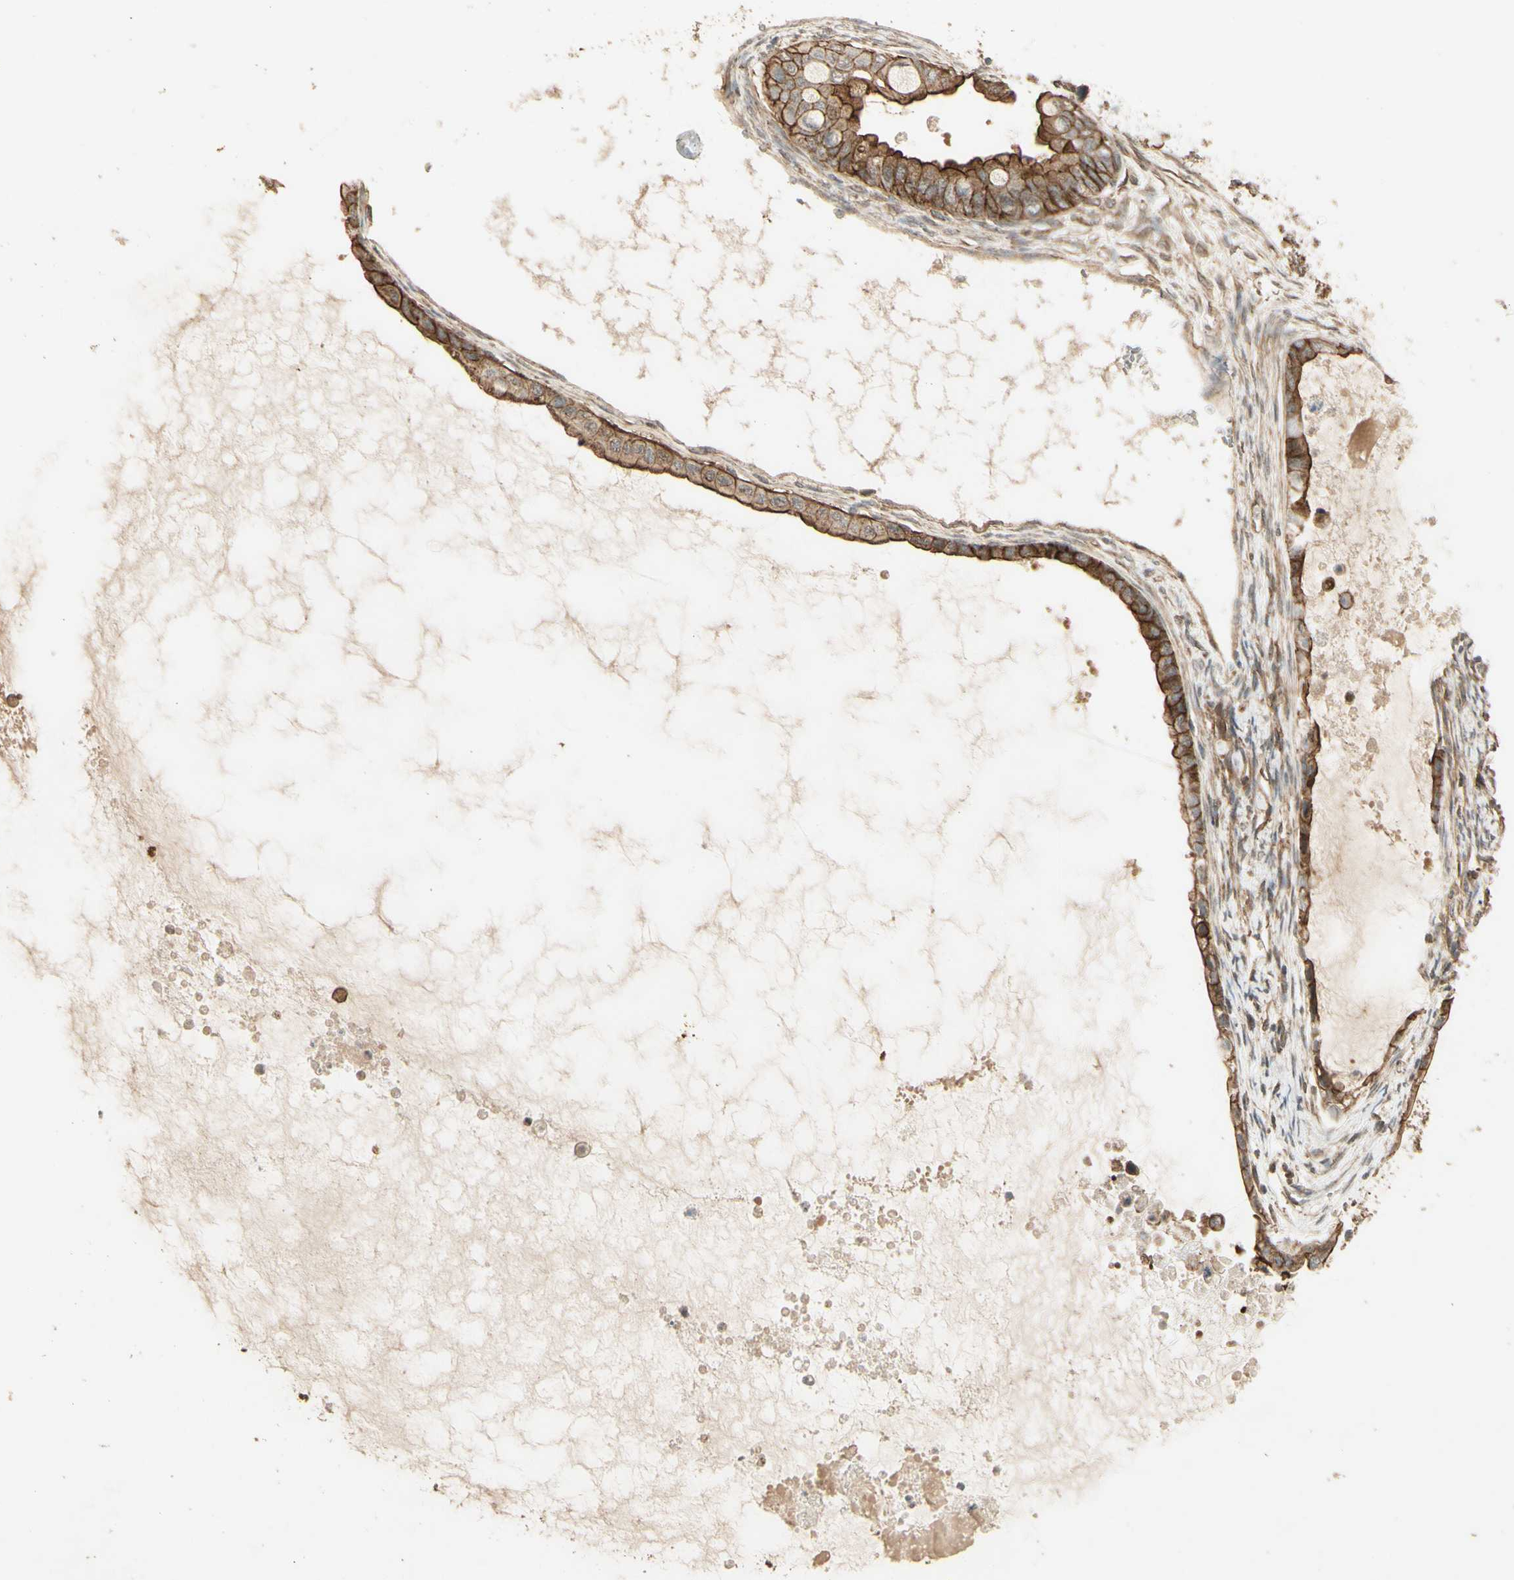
{"staining": {"intensity": "moderate", "quantity": ">75%", "location": "cytoplasmic/membranous"}, "tissue": "ovarian cancer", "cell_type": "Tumor cells", "image_type": "cancer", "snomed": [{"axis": "morphology", "description": "Cystadenocarcinoma, mucinous, NOS"}, {"axis": "topography", "description": "Ovary"}], "caption": "IHC (DAB) staining of human mucinous cystadenocarcinoma (ovarian) reveals moderate cytoplasmic/membranous protein expression in approximately >75% of tumor cells. The protein of interest is stained brown, and the nuclei are stained in blue (DAB (3,3'-diaminobenzidine) IHC with brightfield microscopy, high magnification).", "gene": "RNF180", "patient": {"sex": "female", "age": 80}}